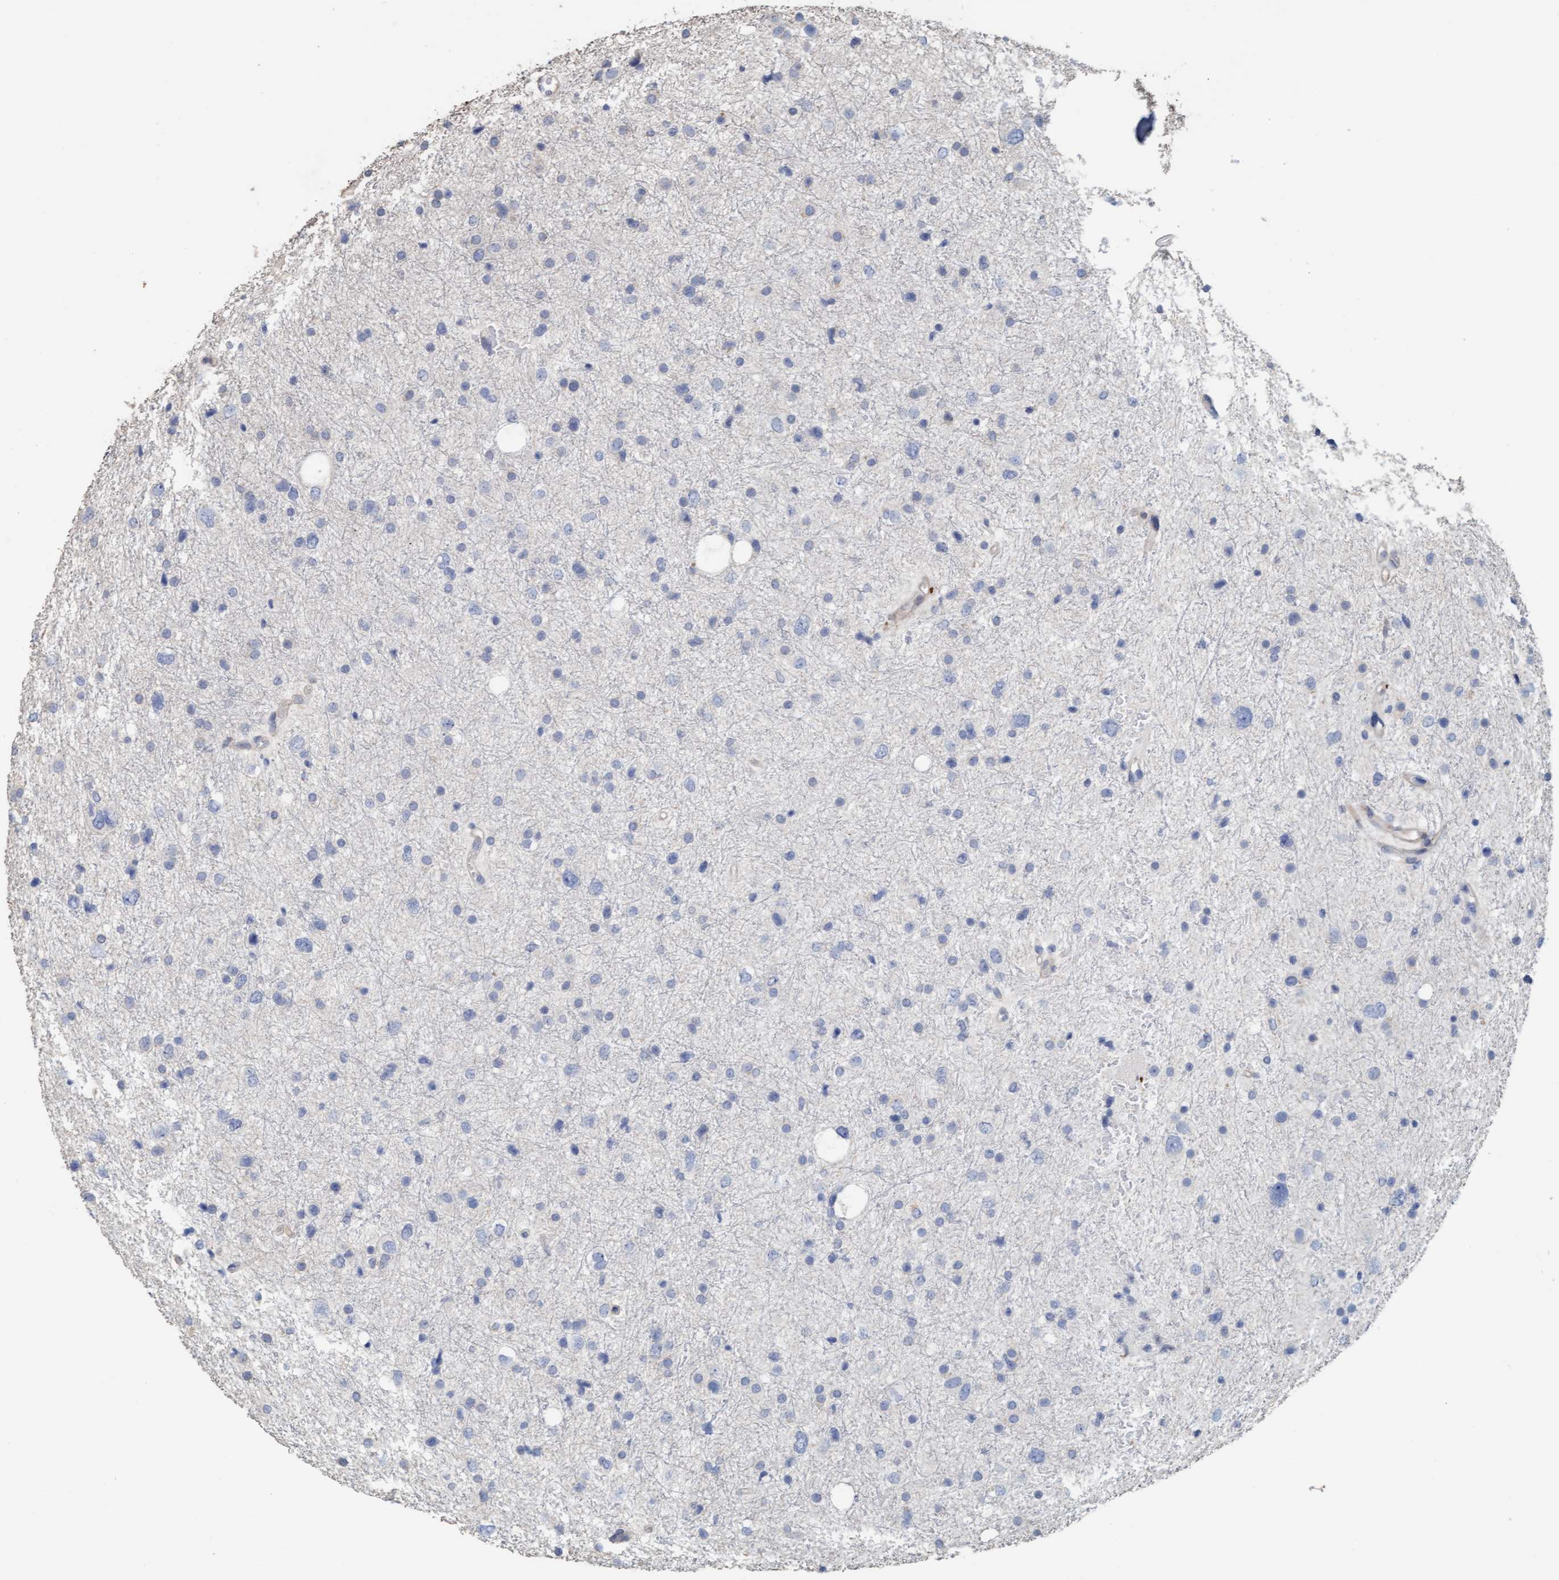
{"staining": {"intensity": "negative", "quantity": "none", "location": "none"}, "tissue": "glioma", "cell_type": "Tumor cells", "image_type": "cancer", "snomed": [{"axis": "morphology", "description": "Glioma, malignant, Low grade"}, {"axis": "topography", "description": "Brain"}], "caption": "Tumor cells show no significant protein expression in glioma.", "gene": "LONRF1", "patient": {"sex": "female", "age": 37}}